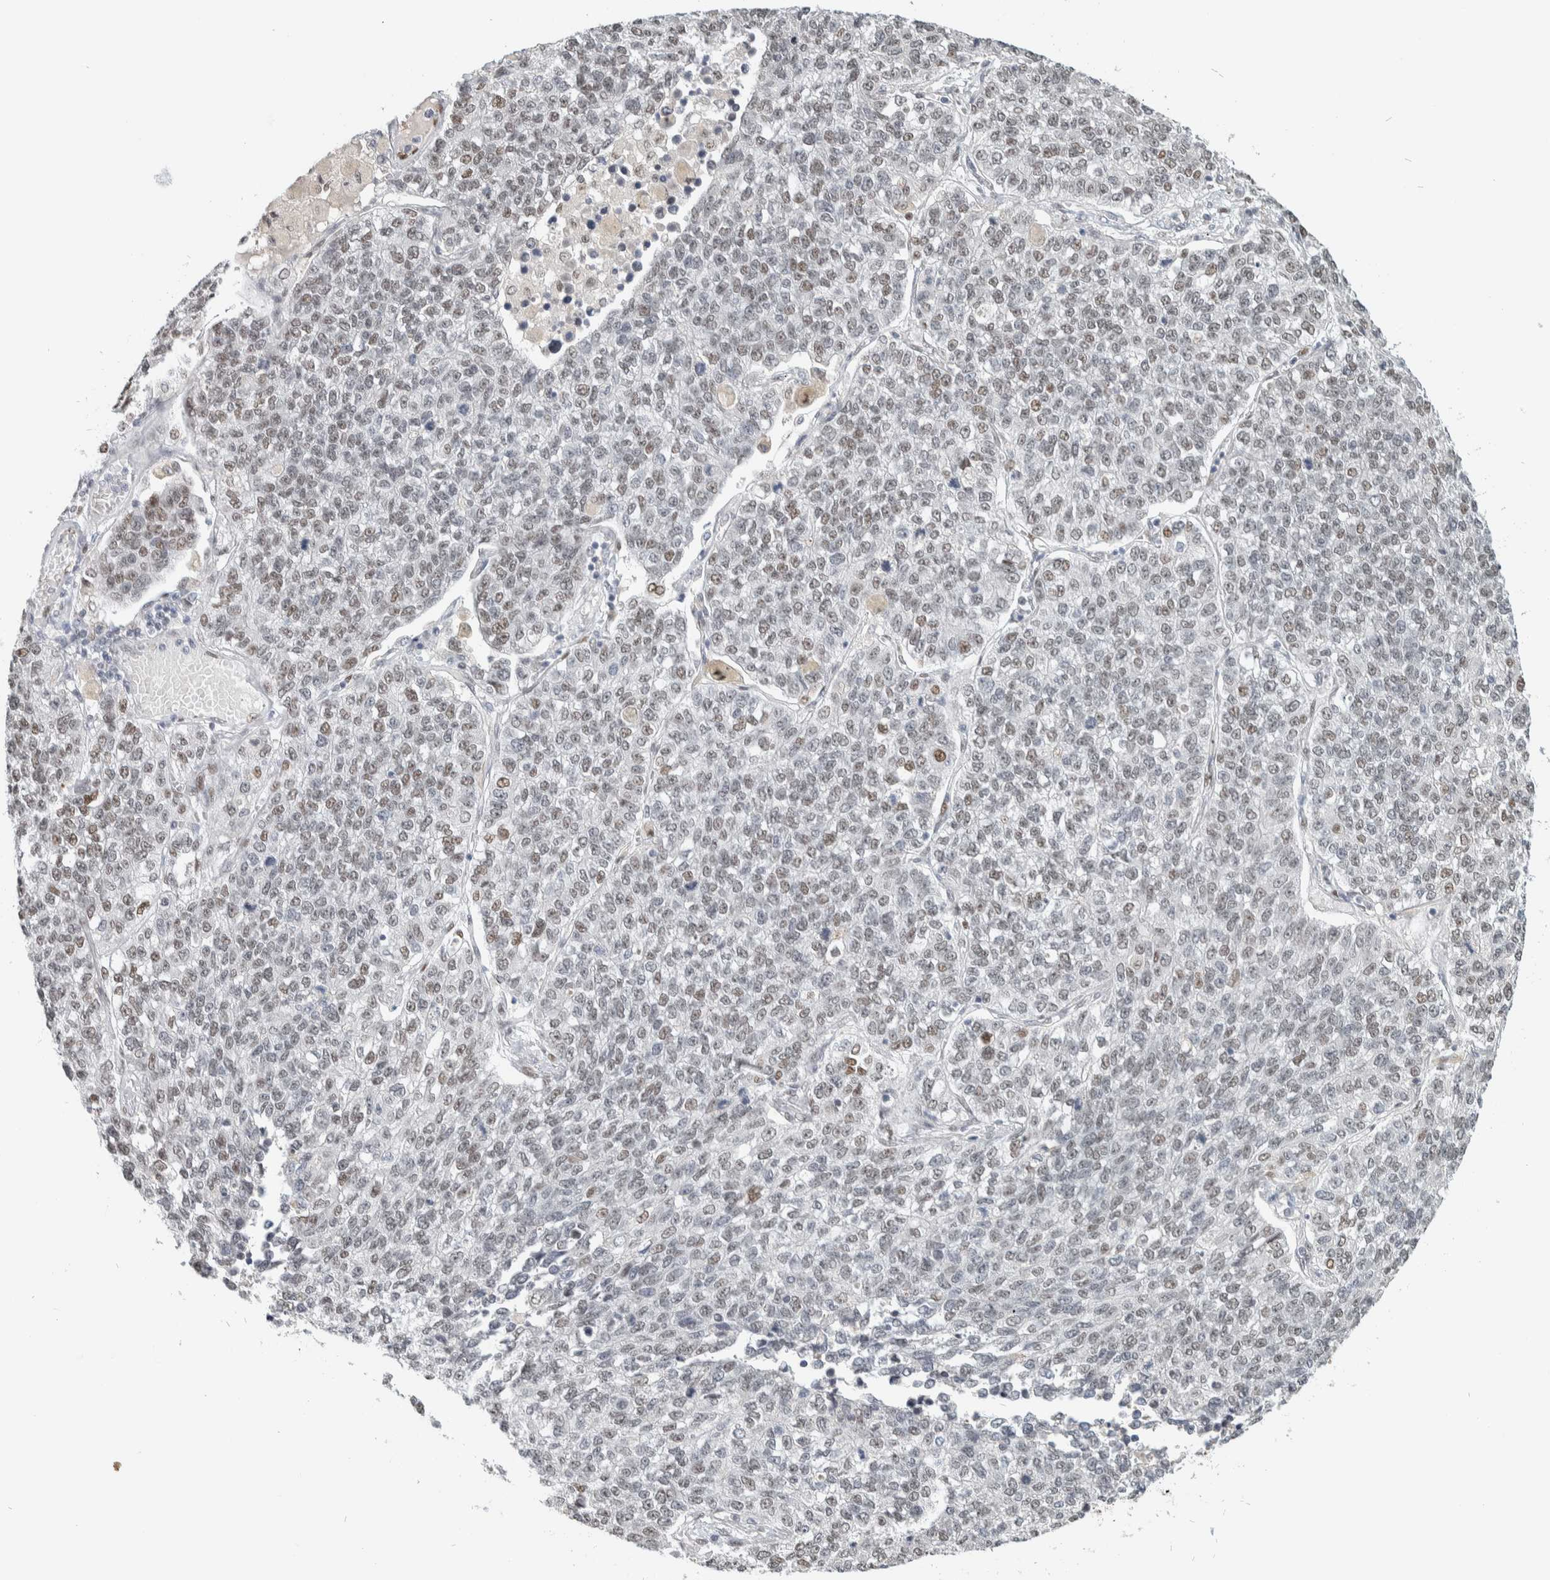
{"staining": {"intensity": "weak", "quantity": ">75%", "location": "nuclear"}, "tissue": "lung cancer", "cell_type": "Tumor cells", "image_type": "cancer", "snomed": [{"axis": "morphology", "description": "Adenocarcinoma, NOS"}, {"axis": "topography", "description": "Lung"}], "caption": "Immunohistochemical staining of lung cancer demonstrates low levels of weak nuclear positivity in approximately >75% of tumor cells. (brown staining indicates protein expression, while blue staining denotes nuclei).", "gene": "PUS7", "patient": {"sex": "male", "age": 49}}